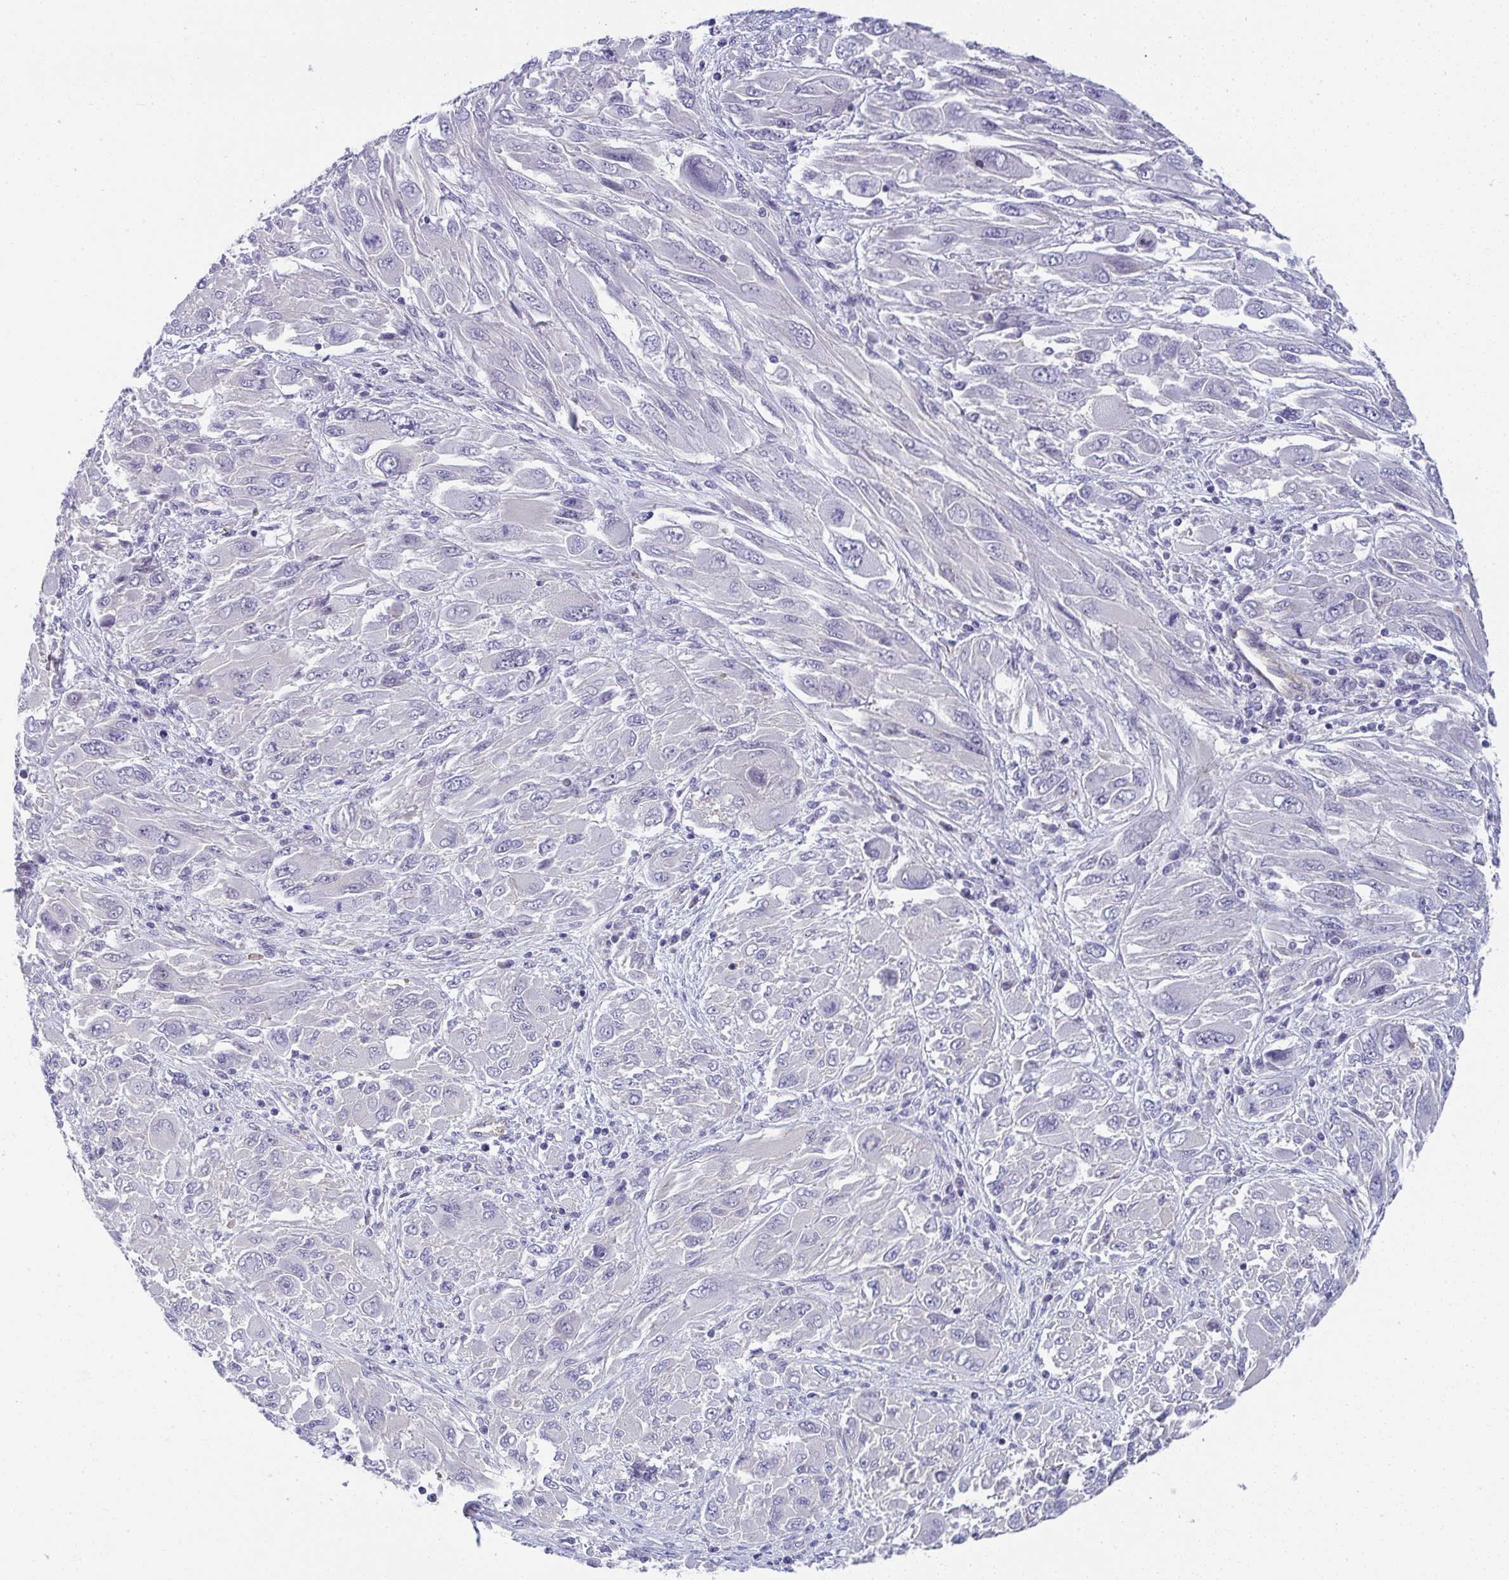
{"staining": {"intensity": "negative", "quantity": "none", "location": "none"}, "tissue": "melanoma", "cell_type": "Tumor cells", "image_type": "cancer", "snomed": [{"axis": "morphology", "description": "Malignant melanoma, NOS"}, {"axis": "topography", "description": "Skin"}], "caption": "Human melanoma stained for a protein using immunohistochemistry (IHC) shows no positivity in tumor cells.", "gene": "MYL12A", "patient": {"sex": "female", "age": 91}}